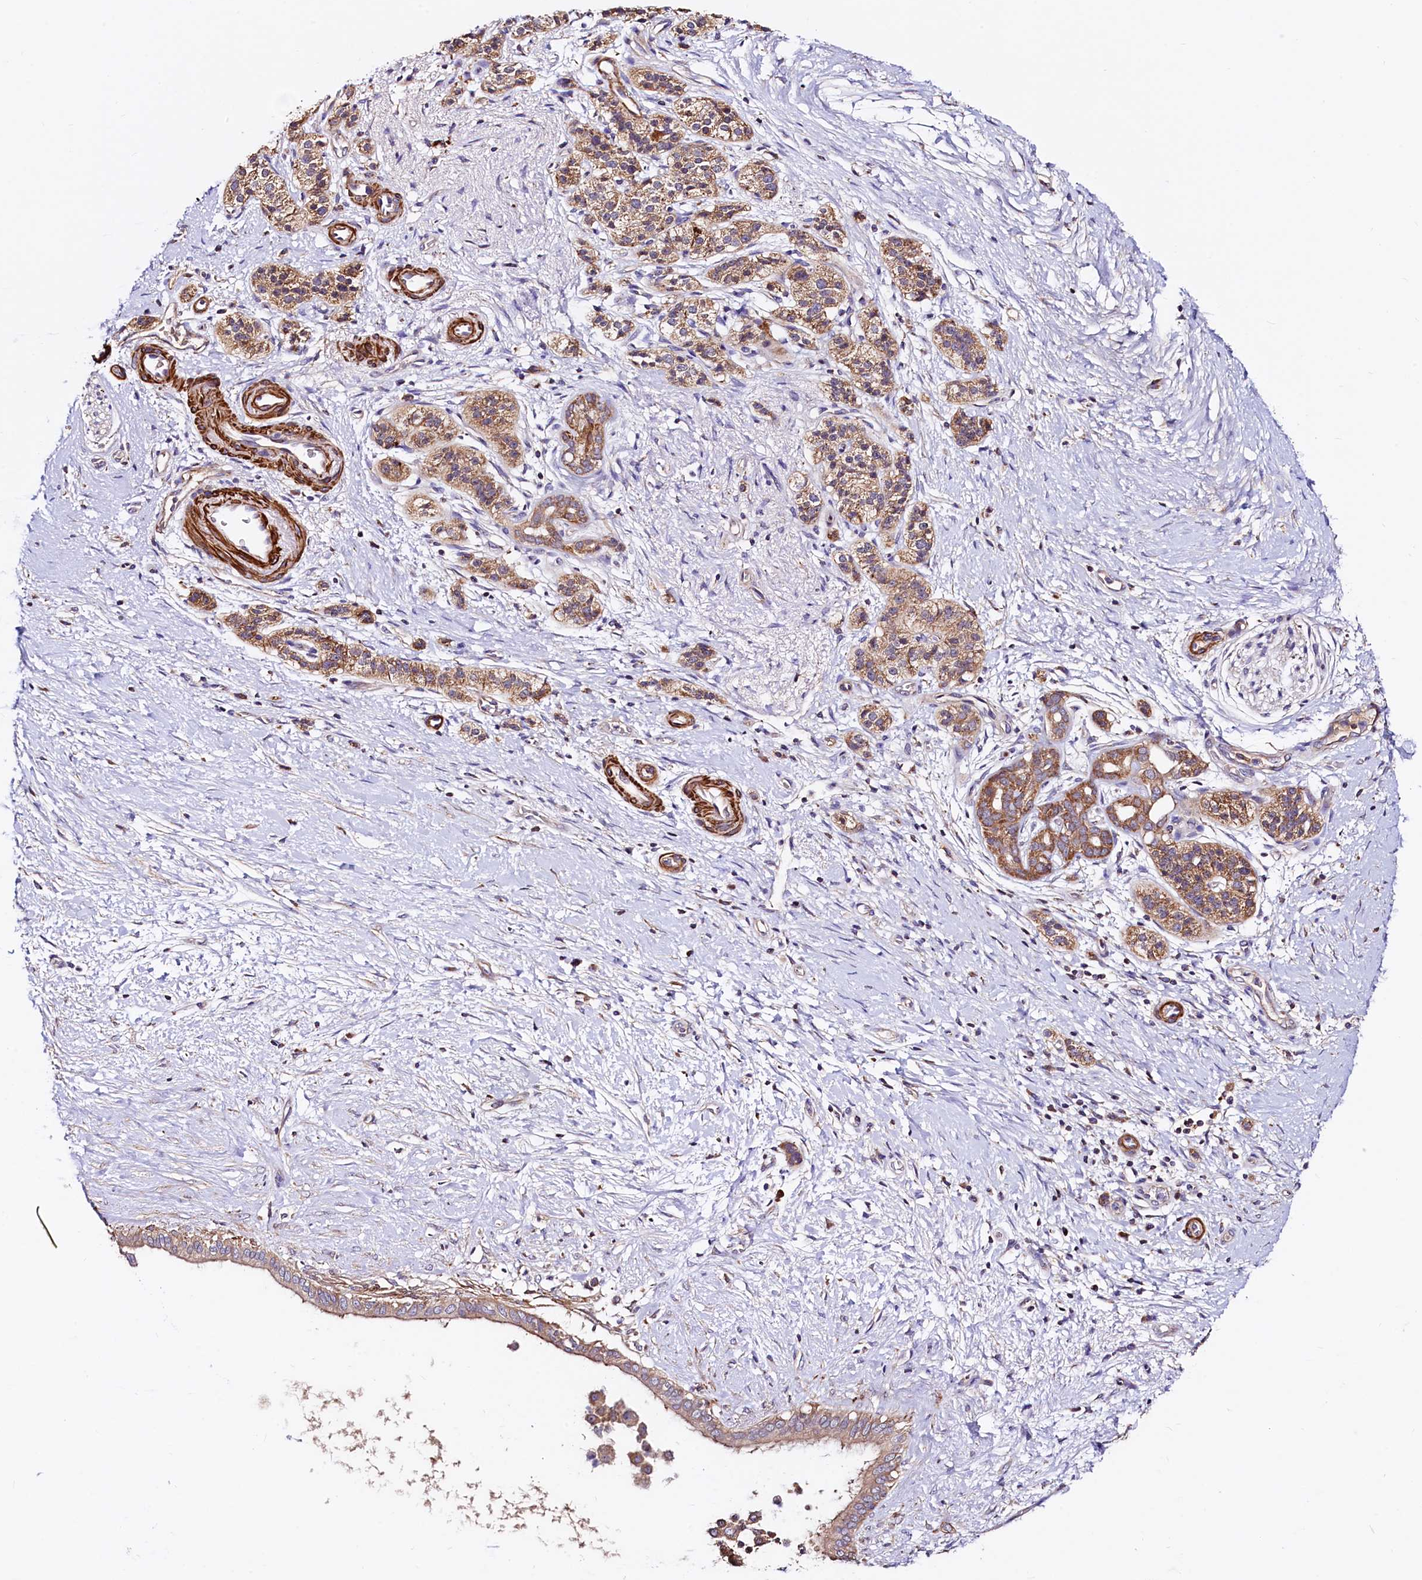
{"staining": {"intensity": "moderate", "quantity": ">75%", "location": "cytoplasmic/membranous"}, "tissue": "pancreatic cancer", "cell_type": "Tumor cells", "image_type": "cancer", "snomed": [{"axis": "morphology", "description": "Adenocarcinoma, NOS"}, {"axis": "topography", "description": "Pancreas"}], "caption": "A histopathology image of adenocarcinoma (pancreatic) stained for a protein shows moderate cytoplasmic/membranous brown staining in tumor cells.", "gene": "CIAO3", "patient": {"sex": "male", "age": 50}}